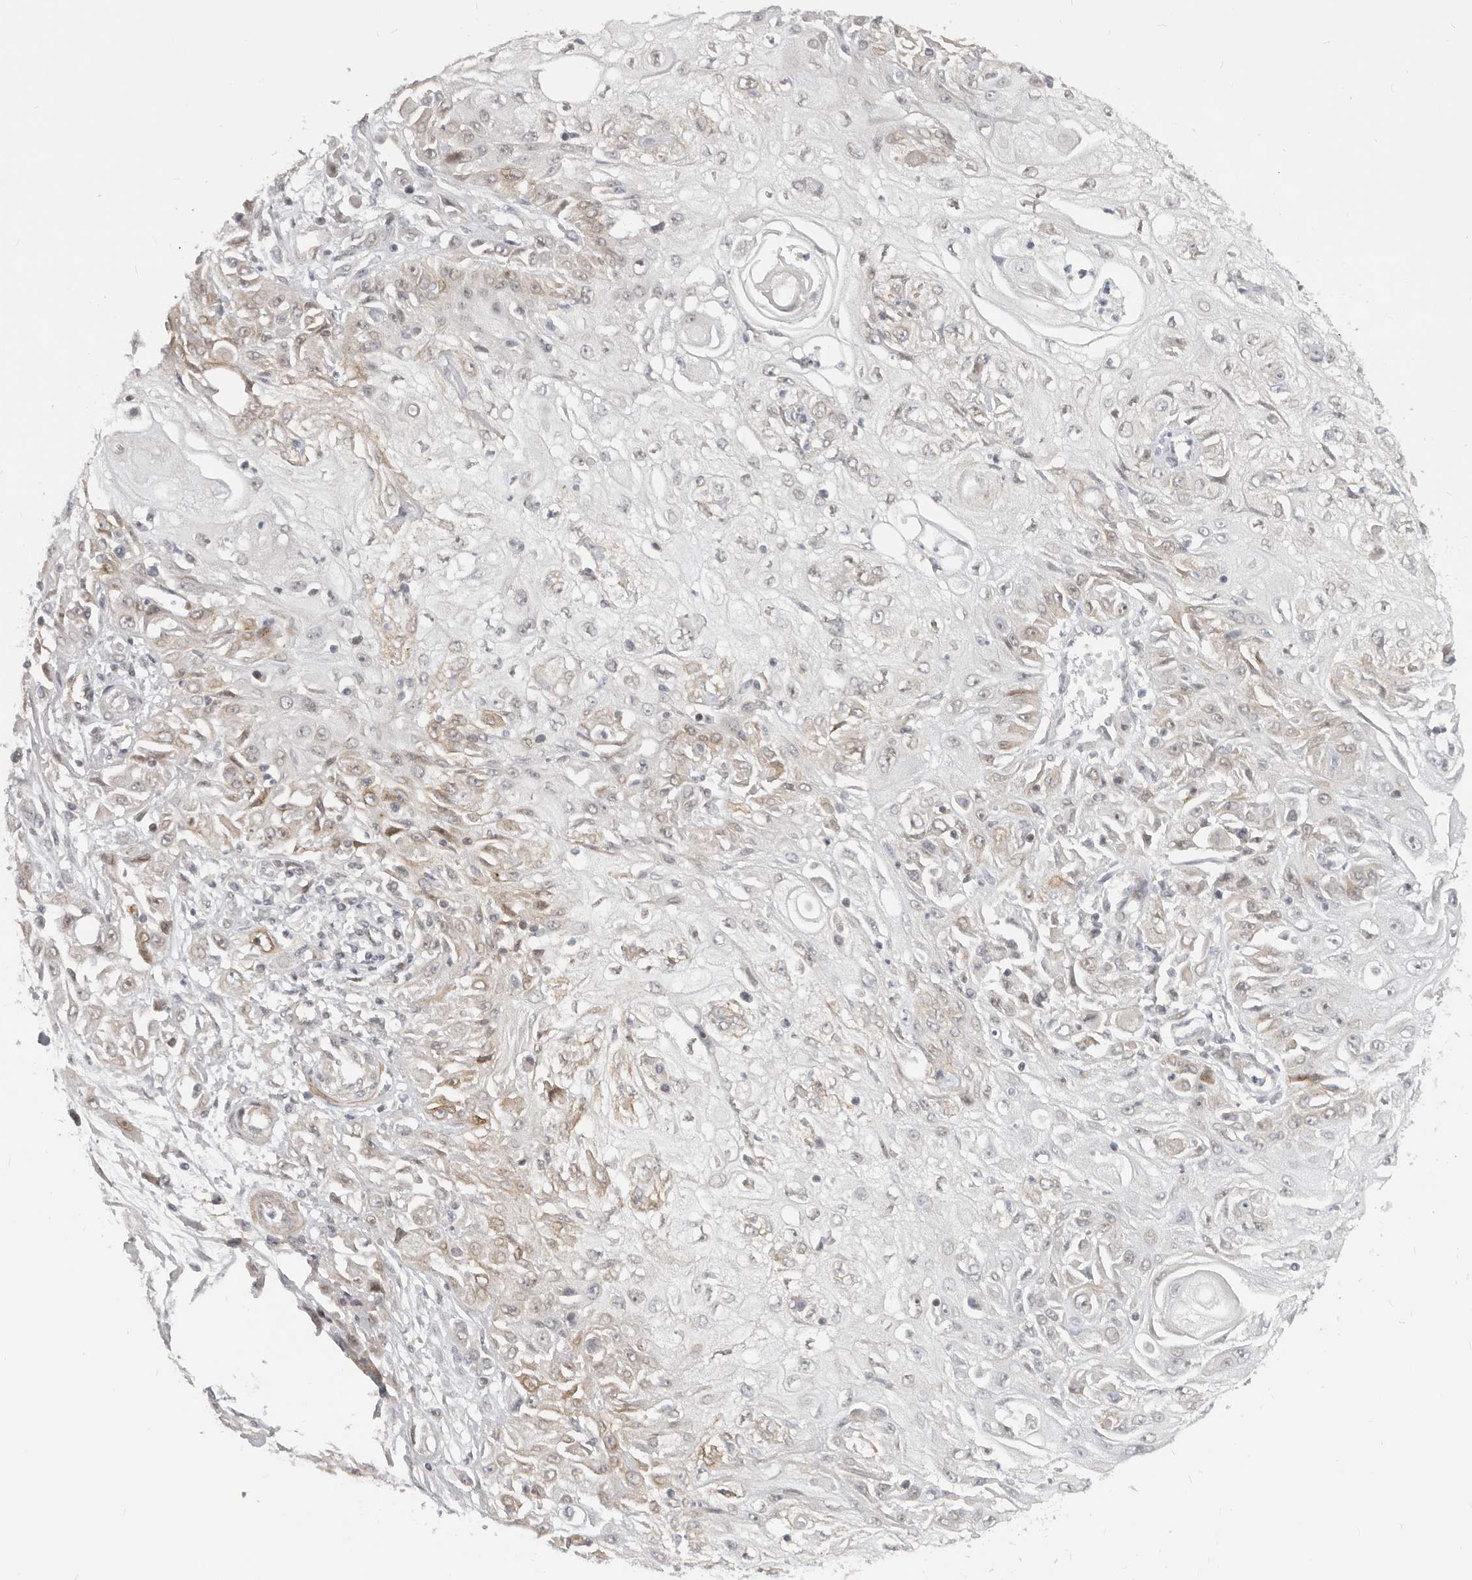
{"staining": {"intensity": "negative", "quantity": "none", "location": "none"}, "tissue": "skin cancer", "cell_type": "Tumor cells", "image_type": "cancer", "snomed": [{"axis": "morphology", "description": "Squamous cell carcinoma, NOS"}, {"axis": "morphology", "description": "Squamous cell carcinoma, metastatic, NOS"}, {"axis": "topography", "description": "Skin"}, {"axis": "topography", "description": "Lymph node"}], "caption": "Image shows no protein expression in tumor cells of metastatic squamous cell carcinoma (skin) tissue.", "gene": "NUP153", "patient": {"sex": "male", "age": 75}}